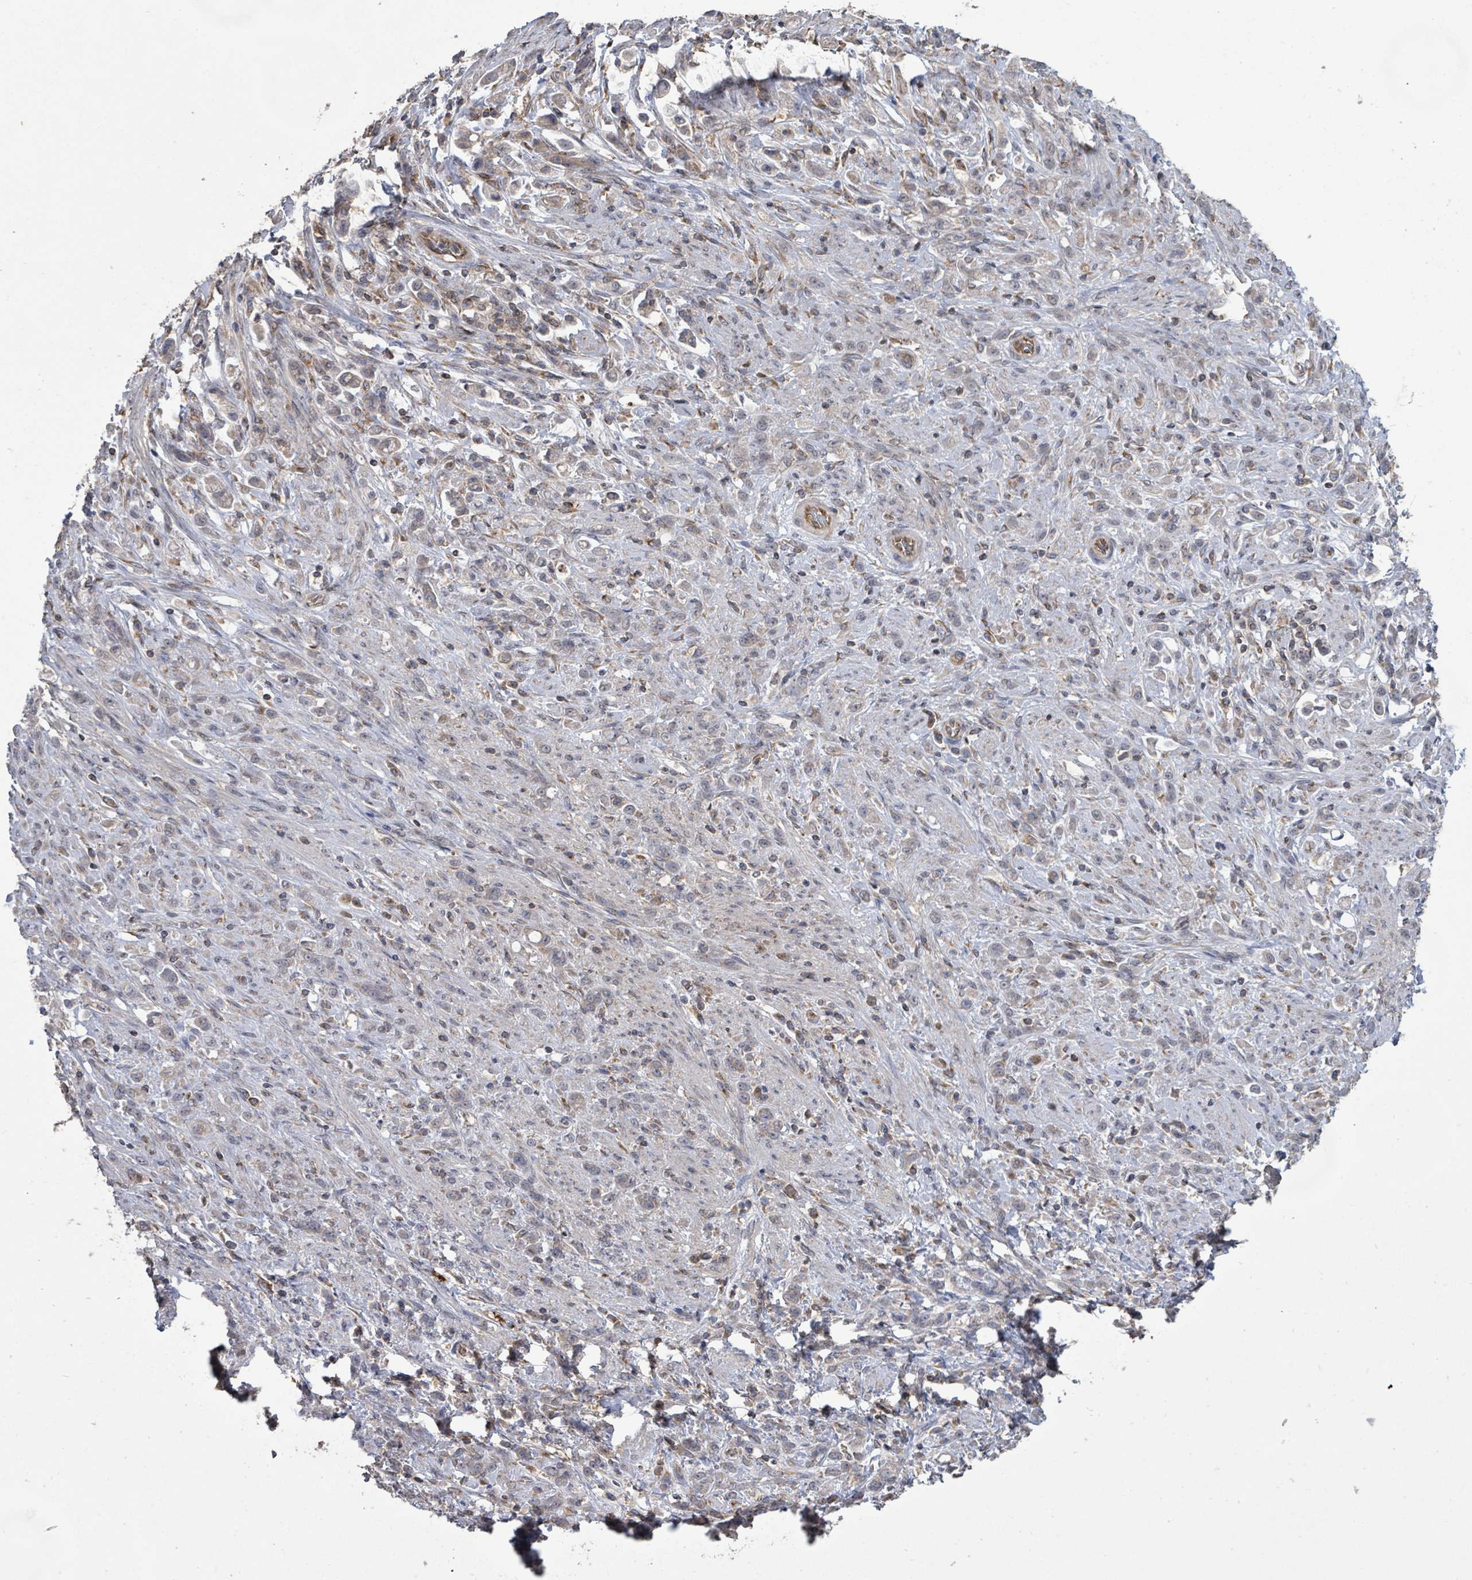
{"staining": {"intensity": "weak", "quantity": "25%-75%", "location": "cytoplasmic/membranous"}, "tissue": "stomach cancer", "cell_type": "Tumor cells", "image_type": "cancer", "snomed": [{"axis": "morphology", "description": "Adenocarcinoma, NOS"}, {"axis": "topography", "description": "Stomach"}], "caption": "Stomach cancer (adenocarcinoma) stained for a protein demonstrates weak cytoplasmic/membranous positivity in tumor cells. The protein is stained brown, and the nuclei are stained in blue (DAB (3,3'-diaminobenzidine) IHC with brightfield microscopy, high magnification).", "gene": "SLC9A7", "patient": {"sex": "female", "age": 60}}